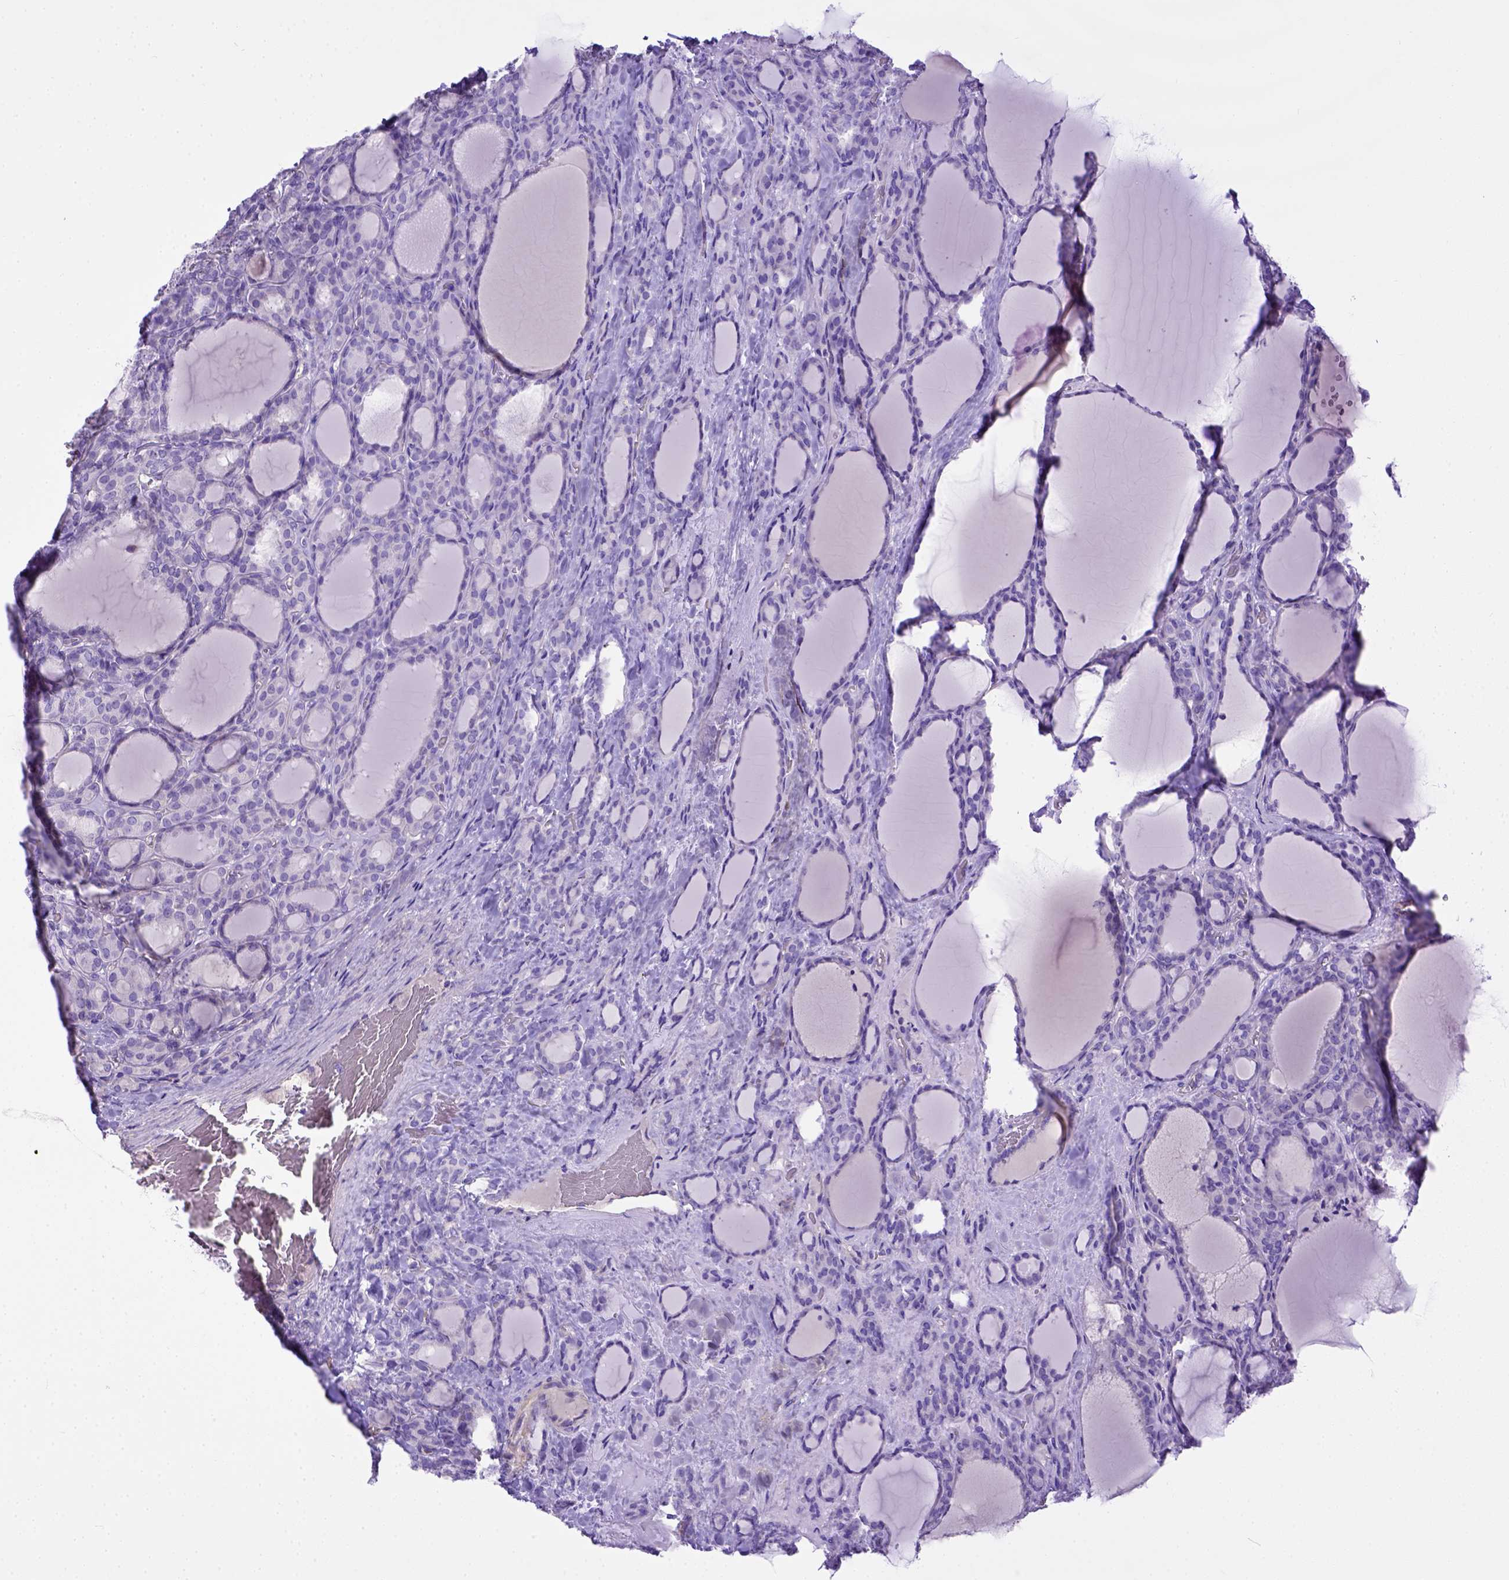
{"staining": {"intensity": "negative", "quantity": "none", "location": "none"}, "tissue": "thyroid cancer", "cell_type": "Tumor cells", "image_type": "cancer", "snomed": [{"axis": "morphology", "description": "Normal tissue, NOS"}, {"axis": "morphology", "description": "Follicular adenoma carcinoma, NOS"}, {"axis": "topography", "description": "Thyroid gland"}], "caption": "Histopathology image shows no protein expression in tumor cells of thyroid cancer (follicular adenoma carcinoma) tissue.", "gene": "LRRC18", "patient": {"sex": "female", "age": 31}}